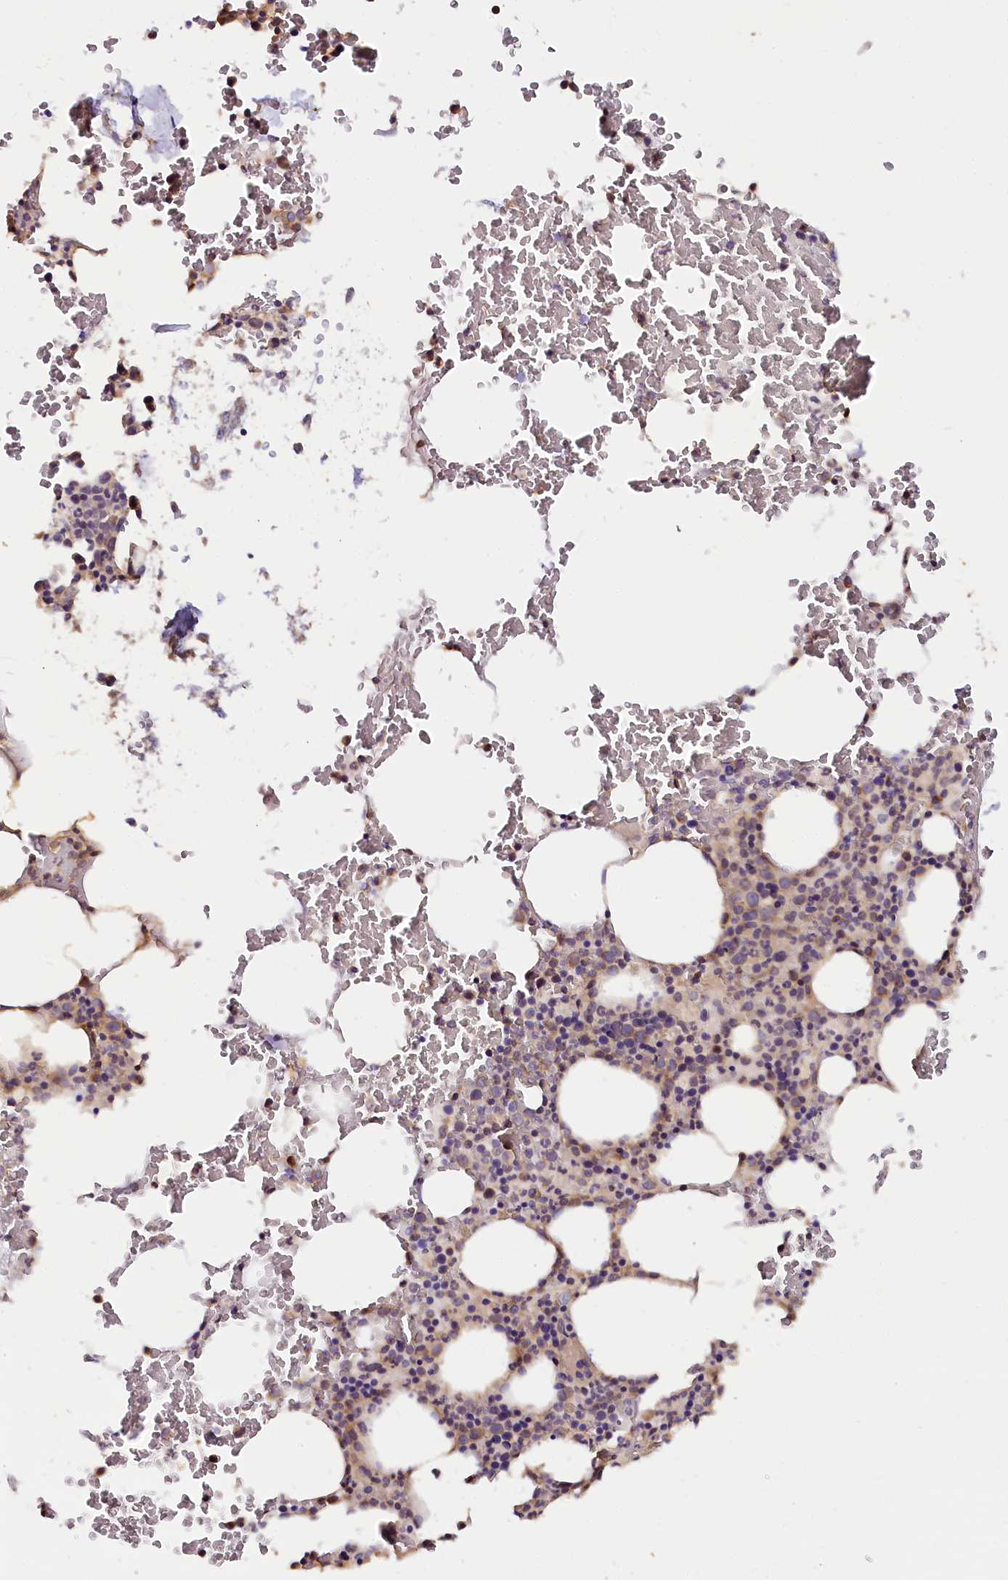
{"staining": {"intensity": "negative", "quantity": "none", "location": "none"}, "tissue": "bone marrow", "cell_type": "Hematopoietic cells", "image_type": "normal", "snomed": [{"axis": "morphology", "description": "Normal tissue, NOS"}, {"axis": "morphology", "description": "Inflammation, NOS"}, {"axis": "topography", "description": "Bone marrow"}], "caption": "The IHC histopathology image has no significant expression in hematopoietic cells of bone marrow. (DAB IHC with hematoxylin counter stain).", "gene": "KATNB1", "patient": {"sex": "female", "age": 78}}